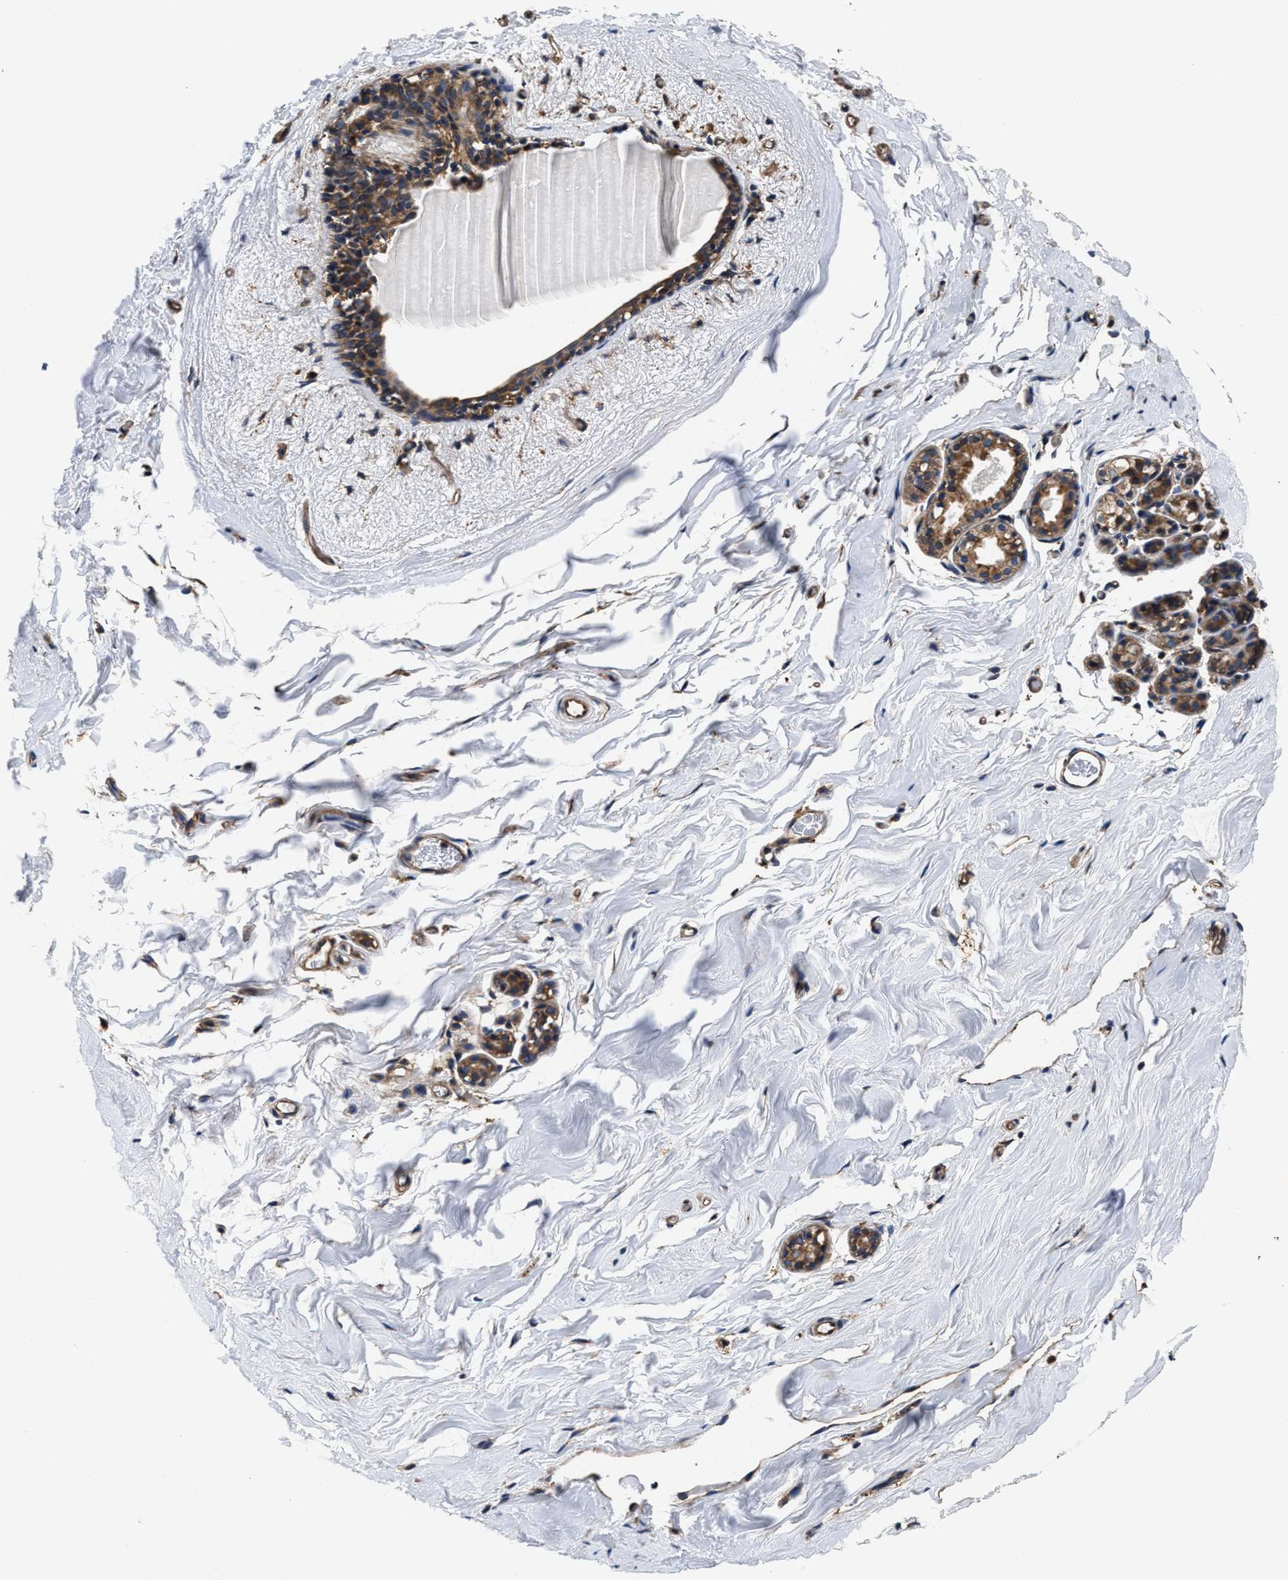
{"staining": {"intensity": "moderate", "quantity": "25%-75%", "location": "cytoplasmic/membranous"}, "tissue": "breast", "cell_type": "Glandular cells", "image_type": "normal", "snomed": [{"axis": "morphology", "description": "Normal tissue, NOS"}, {"axis": "topography", "description": "Breast"}], "caption": "Immunohistochemistry (IHC) (DAB (3,3'-diaminobenzidine)) staining of unremarkable human breast exhibits moderate cytoplasmic/membranous protein positivity in approximately 25%-75% of glandular cells. (Brightfield microscopy of DAB IHC at high magnification).", "gene": "PPP1R9B", "patient": {"sex": "female", "age": 62}}